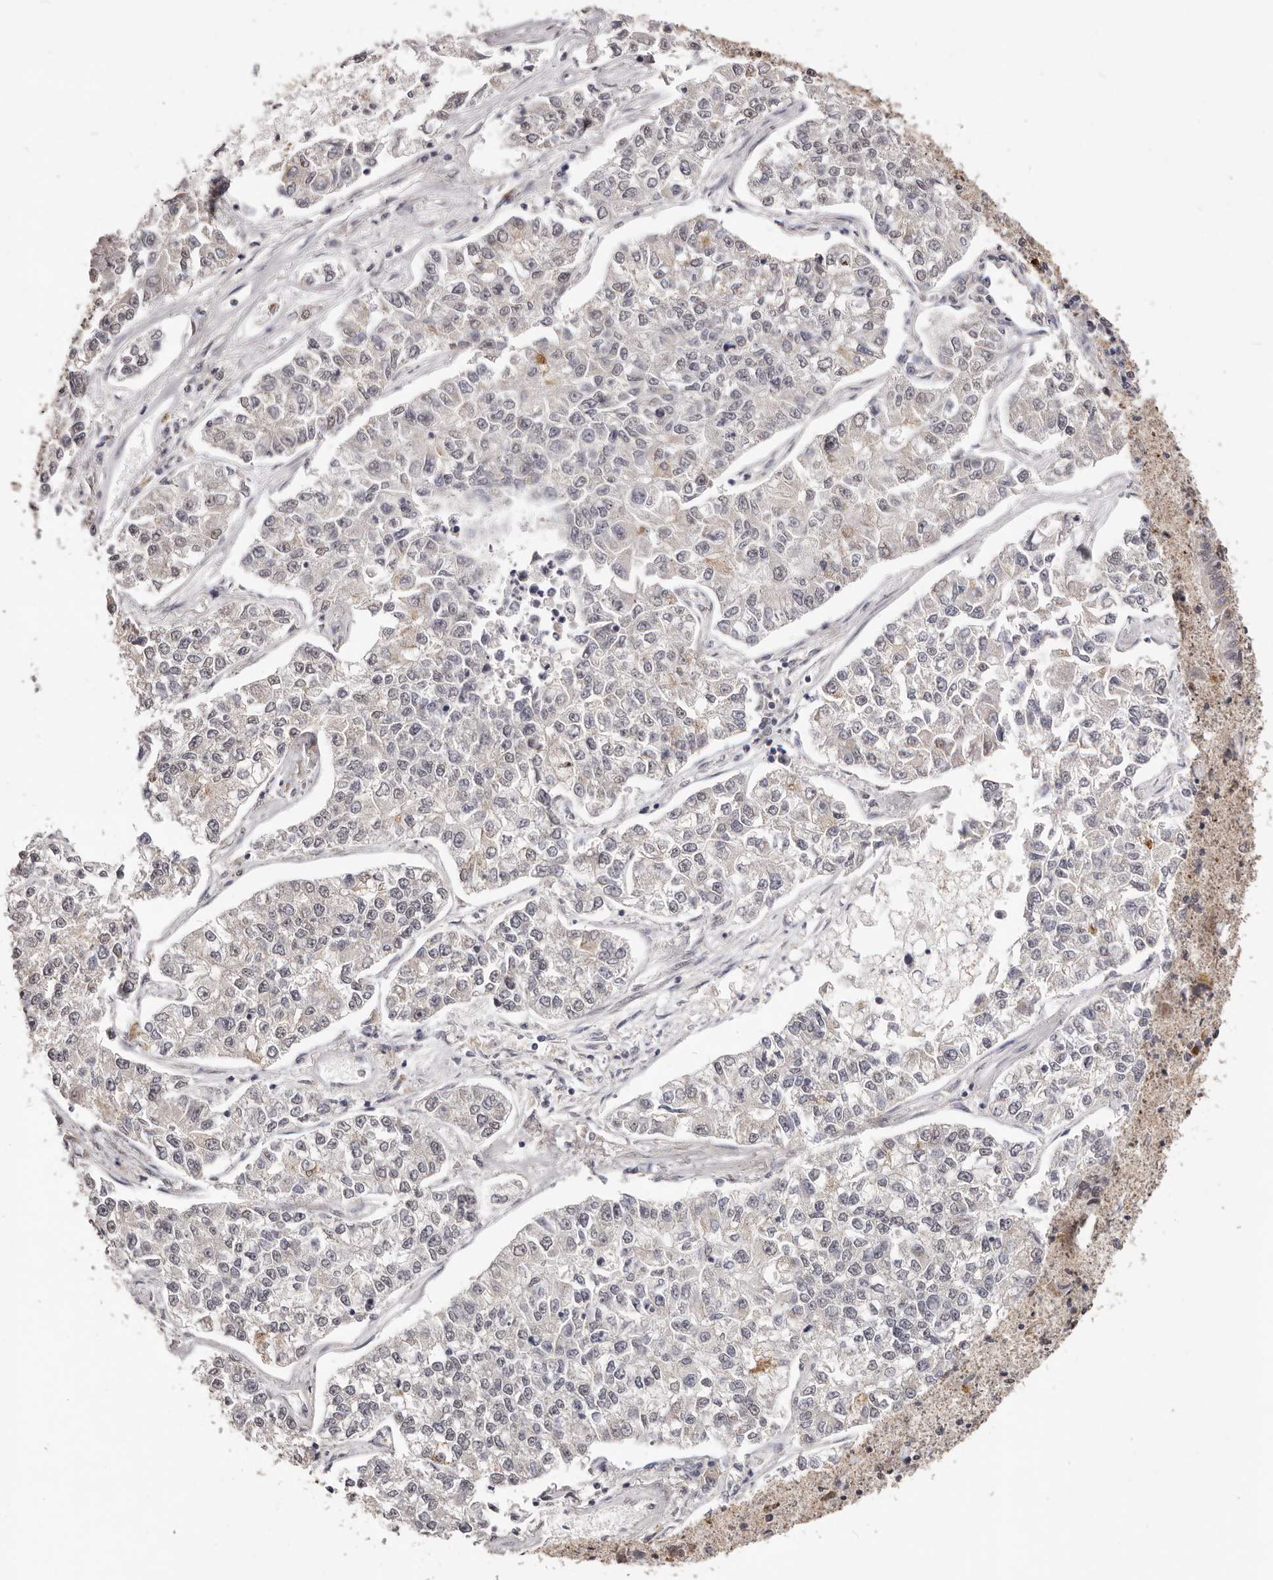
{"staining": {"intensity": "weak", "quantity": "<25%", "location": "nuclear"}, "tissue": "lung cancer", "cell_type": "Tumor cells", "image_type": "cancer", "snomed": [{"axis": "morphology", "description": "Adenocarcinoma, NOS"}, {"axis": "topography", "description": "Lung"}], "caption": "Immunohistochemical staining of lung cancer (adenocarcinoma) exhibits no significant staining in tumor cells. The staining was performed using DAB (3,3'-diaminobenzidine) to visualize the protein expression in brown, while the nuclei were stained in blue with hematoxylin (Magnification: 20x).", "gene": "RPS6KA5", "patient": {"sex": "male", "age": 49}}